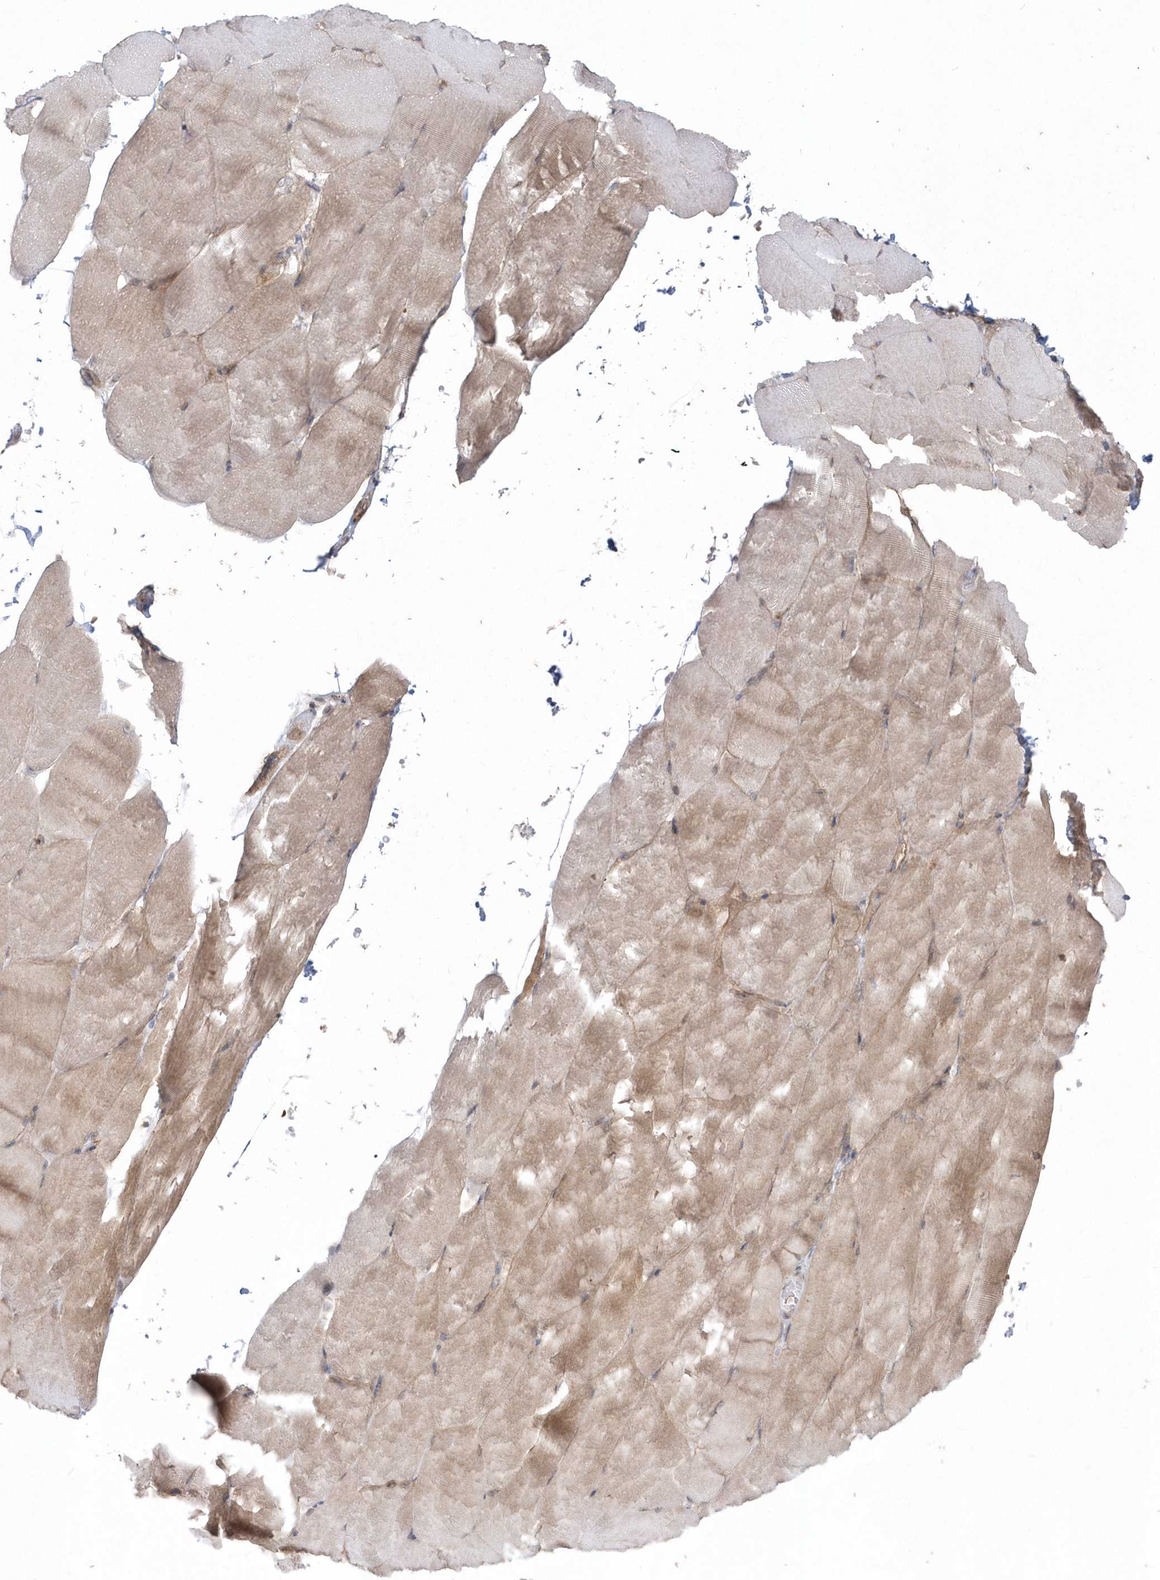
{"staining": {"intensity": "weak", "quantity": "25%-75%", "location": "cytoplasmic/membranous"}, "tissue": "skeletal muscle", "cell_type": "Myocytes", "image_type": "normal", "snomed": [{"axis": "morphology", "description": "Normal tissue, NOS"}, {"axis": "topography", "description": "Skeletal muscle"}, {"axis": "topography", "description": "Parathyroid gland"}], "caption": "Weak cytoplasmic/membranous staining for a protein is appreciated in about 25%-75% of myocytes of unremarkable skeletal muscle using IHC.", "gene": "GEMIN6", "patient": {"sex": "female", "age": 37}}